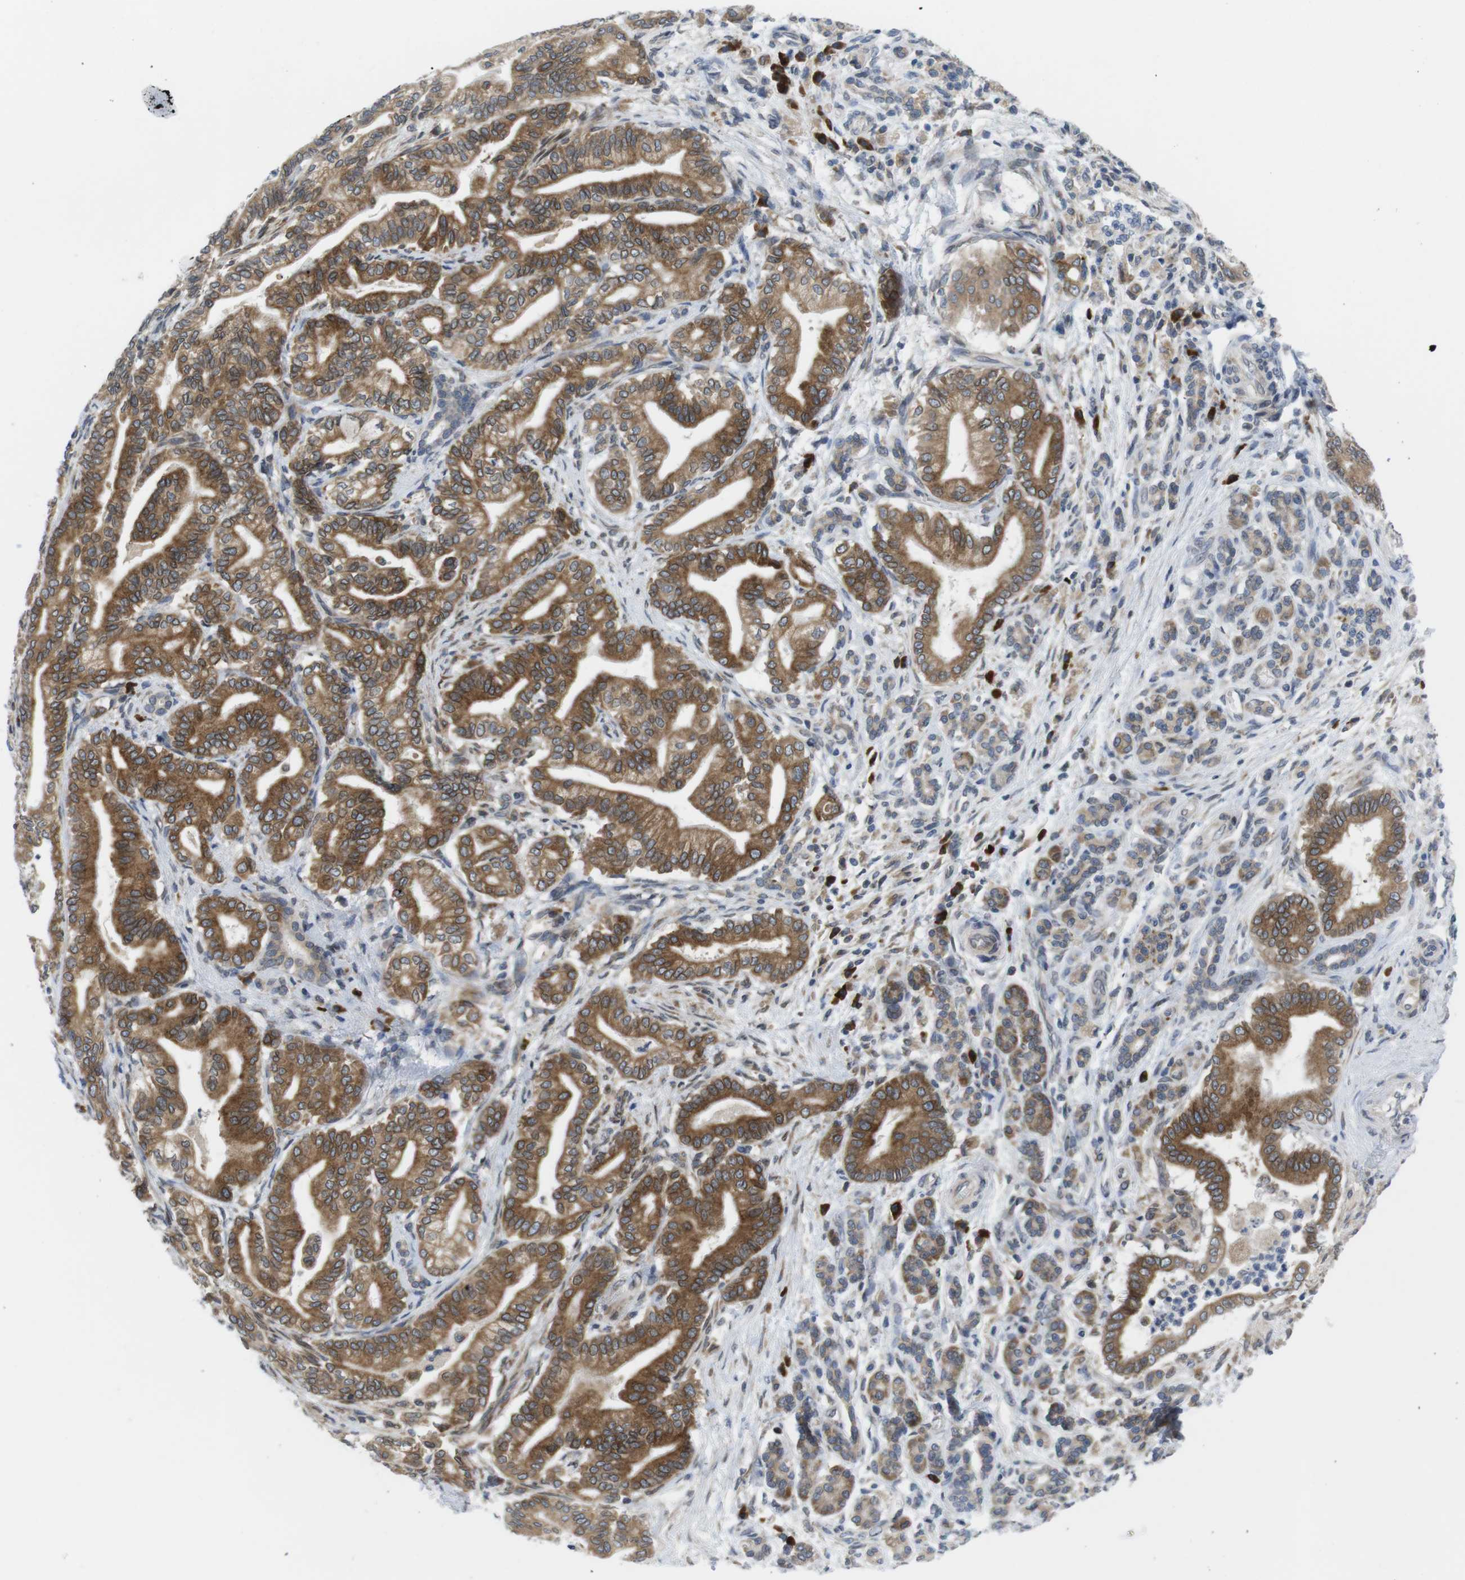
{"staining": {"intensity": "moderate", "quantity": ">75%", "location": "cytoplasmic/membranous"}, "tissue": "pancreatic cancer", "cell_type": "Tumor cells", "image_type": "cancer", "snomed": [{"axis": "morphology", "description": "Normal tissue, NOS"}, {"axis": "morphology", "description": "Adenocarcinoma, NOS"}, {"axis": "topography", "description": "Pancreas"}], "caption": "Brown immunohistochemical staining in pancreatic cancer (adenocarcinoma) reveals moderate cytoplasmic/membranous positivity in approximately >75% of tumor cells.", "gene": "ERGIC3", "patient": {"sex": "male", "age": 63}}